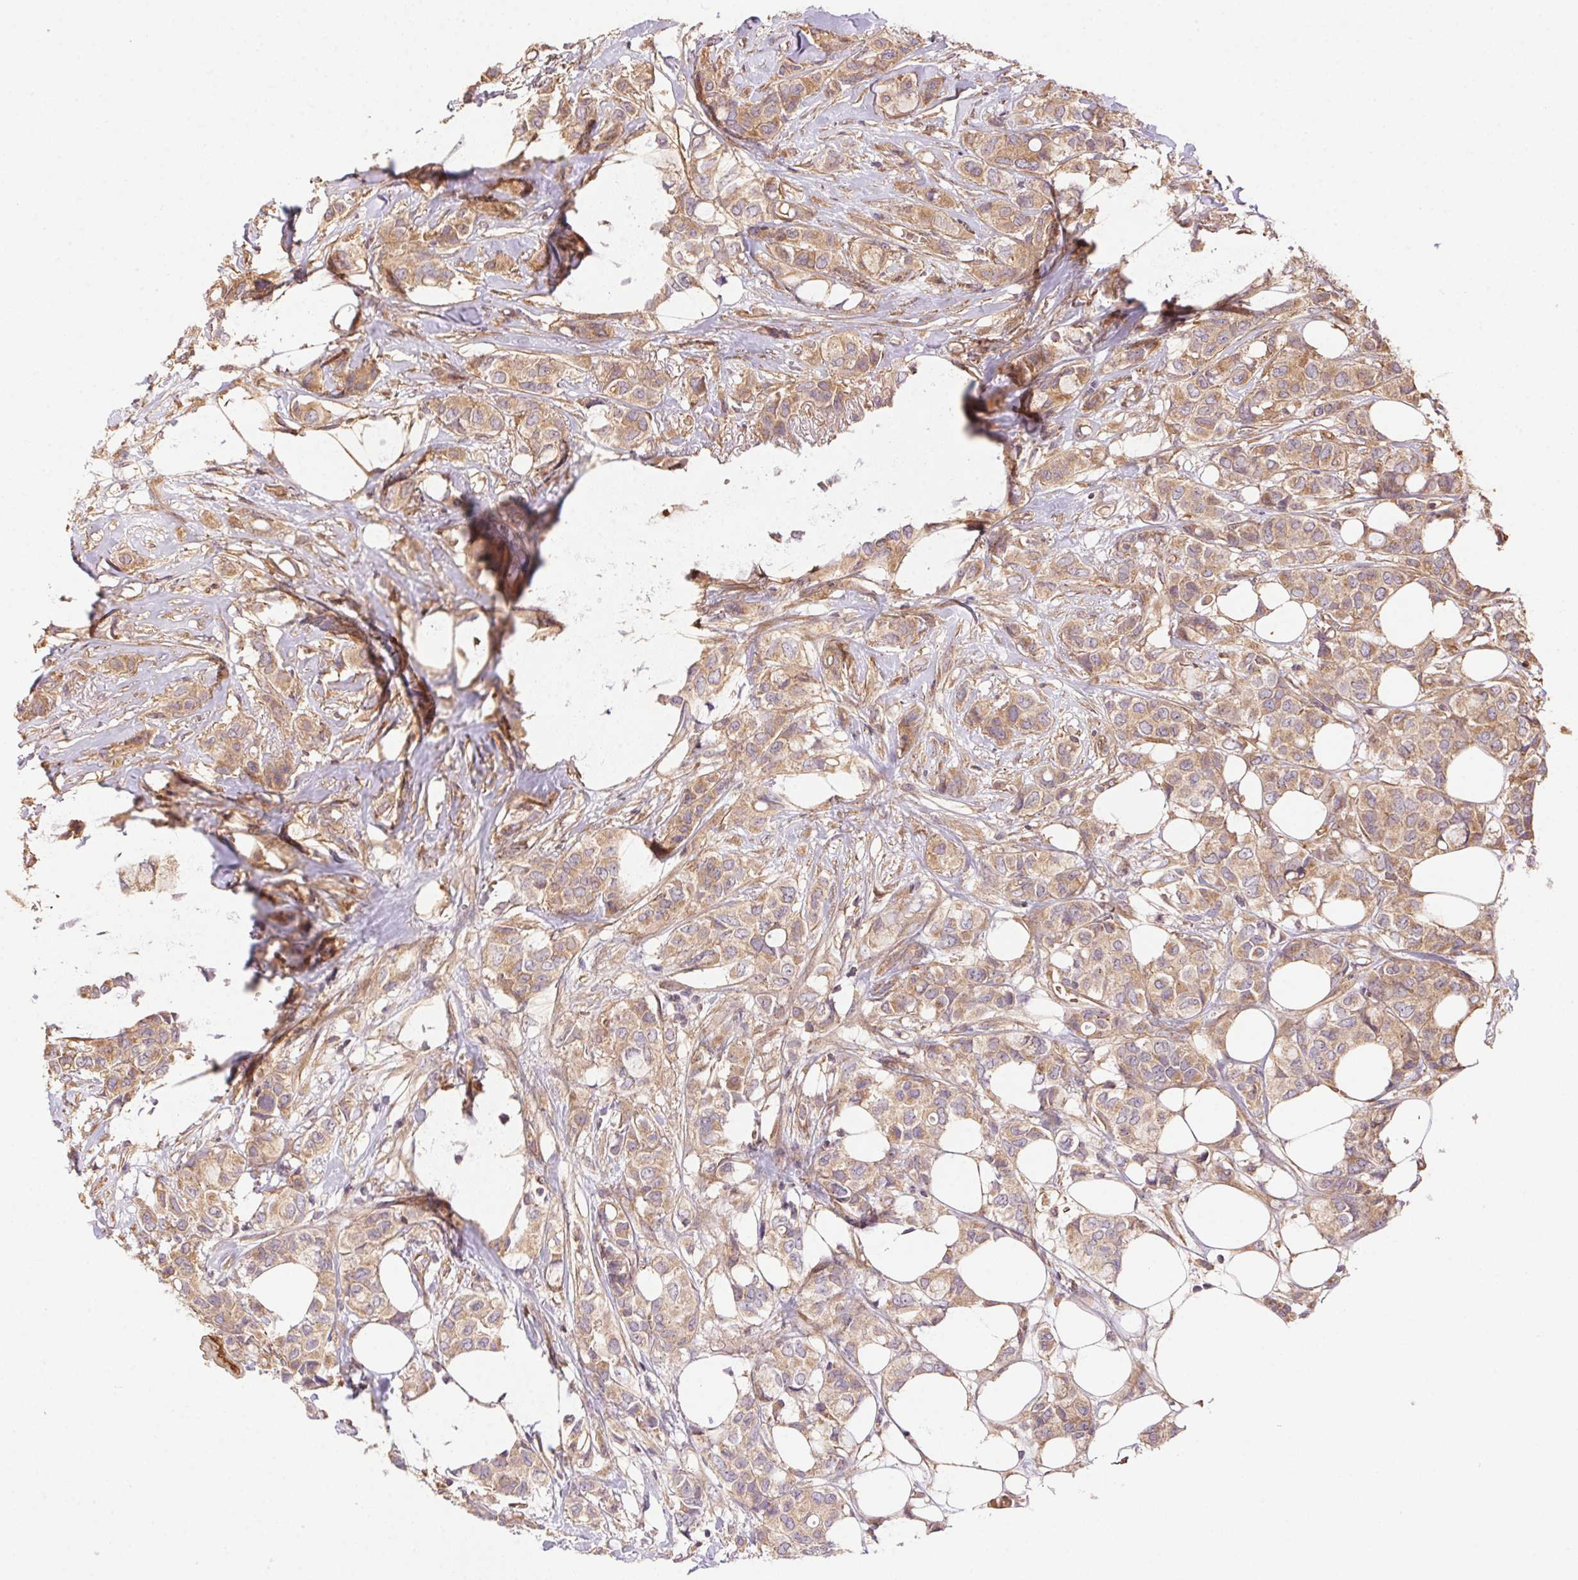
{"staining": {"intensity": "moderate", "quantity": ">75%", "location": "cytoplasmic/membranous"}, "tissue": "breast cancer", "cell_type": "Tumor cells", "image_type": "cancer", "snomed": [{"axis": "morphology", "description": "Duct carcinoma"}, {"axis": "topography", "description": "Breast"}], "caption": "Infiltrating ductal carcinoma (breast) tissue exhibits moderate cytoplasmic/membranous staining in about >75% of tumor cells", "gene": "USE1", "patient": {"sex": "female", "age": 85}}